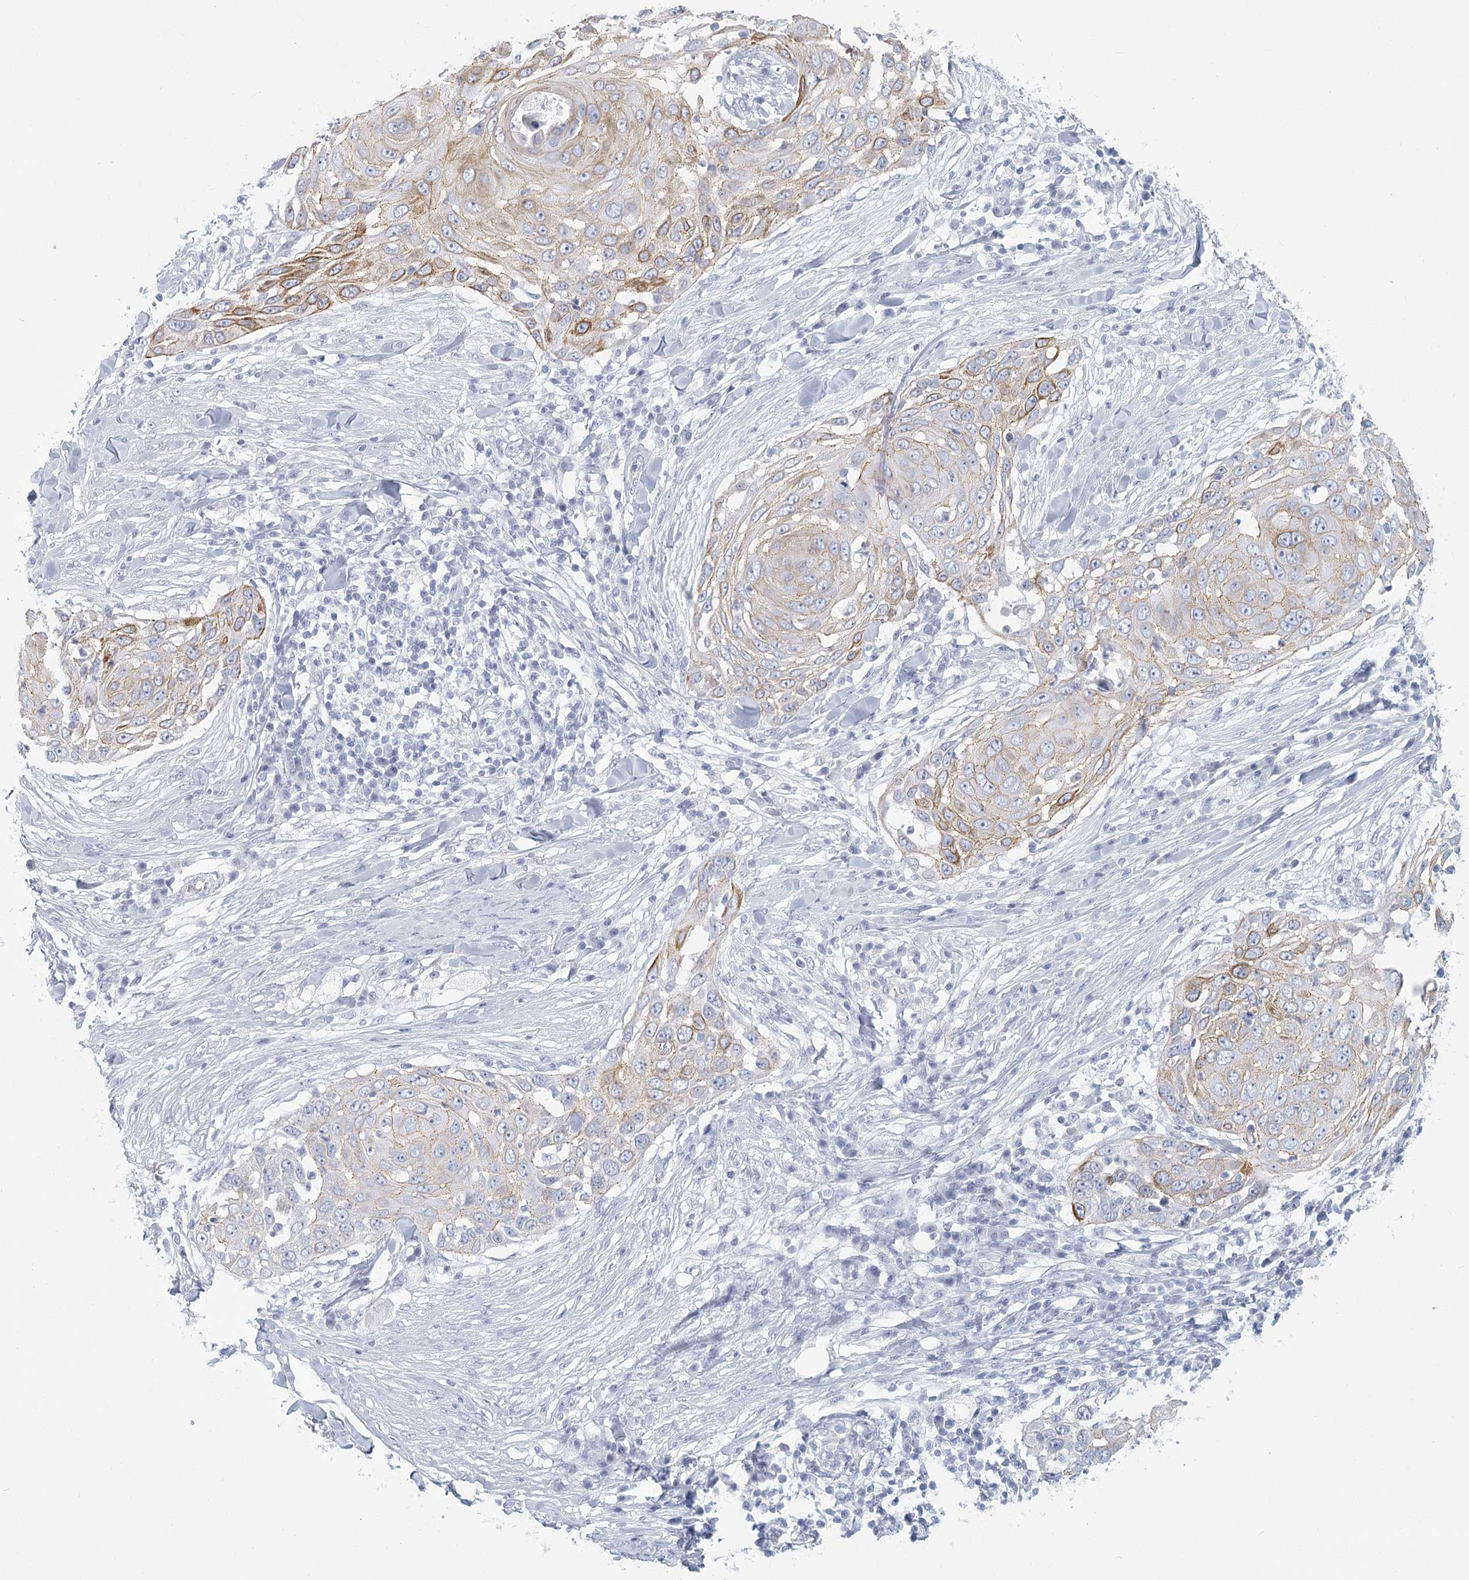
{"staining": {"intensity": "moderate", "quantity": "<25%", "location": "cytoplasmic/membranous"}, "tissue": "skin cancer", "cell_type": "Tumor cells", "image_type": "cancer", "snomed": [{"axis": "morphology", "description": "Squamous cell carcinoma, NOS"}, {"axis": "topography", "description": "Skin"}], "caption": "A brown stain labels moderate cytoplasmic/membranous positivity of a protein in skin cancer (squamous cell carcinoma) tumor cells. Ihc stains the protein of interest in brown and the nuclei are stained blue.", "gene": "WNT8B", "patient": {"sex": "female", "age": 44}}